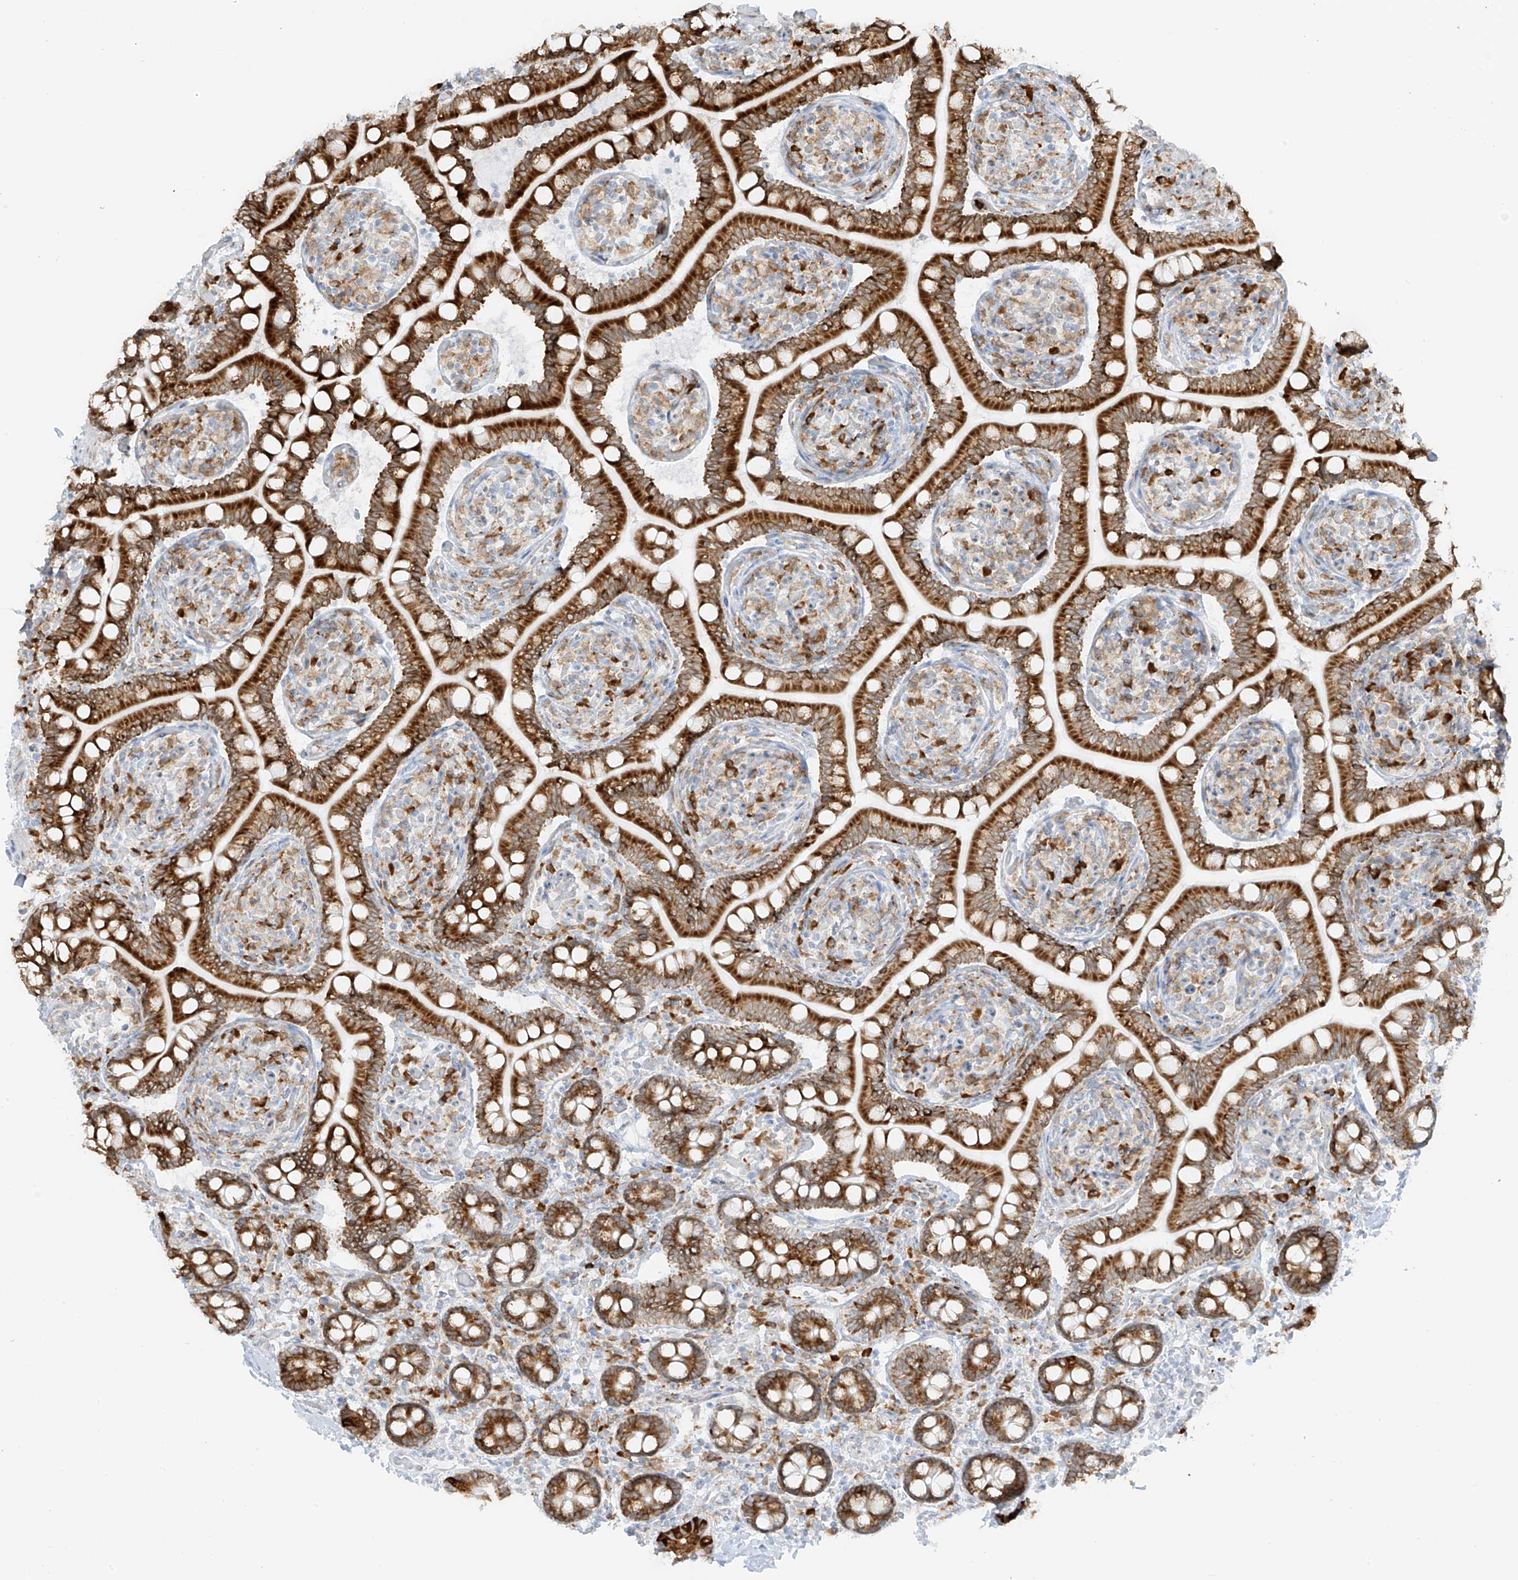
{"staining": {"intensity": "strong", "quantity": ">75%", "location": "cytoplasmic/membranous"}, "tissue": "small intestine", "cell_type": "Glandular cells", "image_type": "normal", "snomed": [{"axis": "morphology", "description": "Normal tissue, NOS"}, {"axis": "topography", "description": "Small intestine"}], "caption": "DAB immunohistochemical staining of unremarkable small intestine shows strong cytoplasmic/membranous protein staining in approximately >75% of glandular cells. (DAB (3,3'-diaminobenzidine) = brown stain, brightfield microscopy at high magnification).", "gene": "LRRC59", "patient": {"sex": "female", "age": 64}}